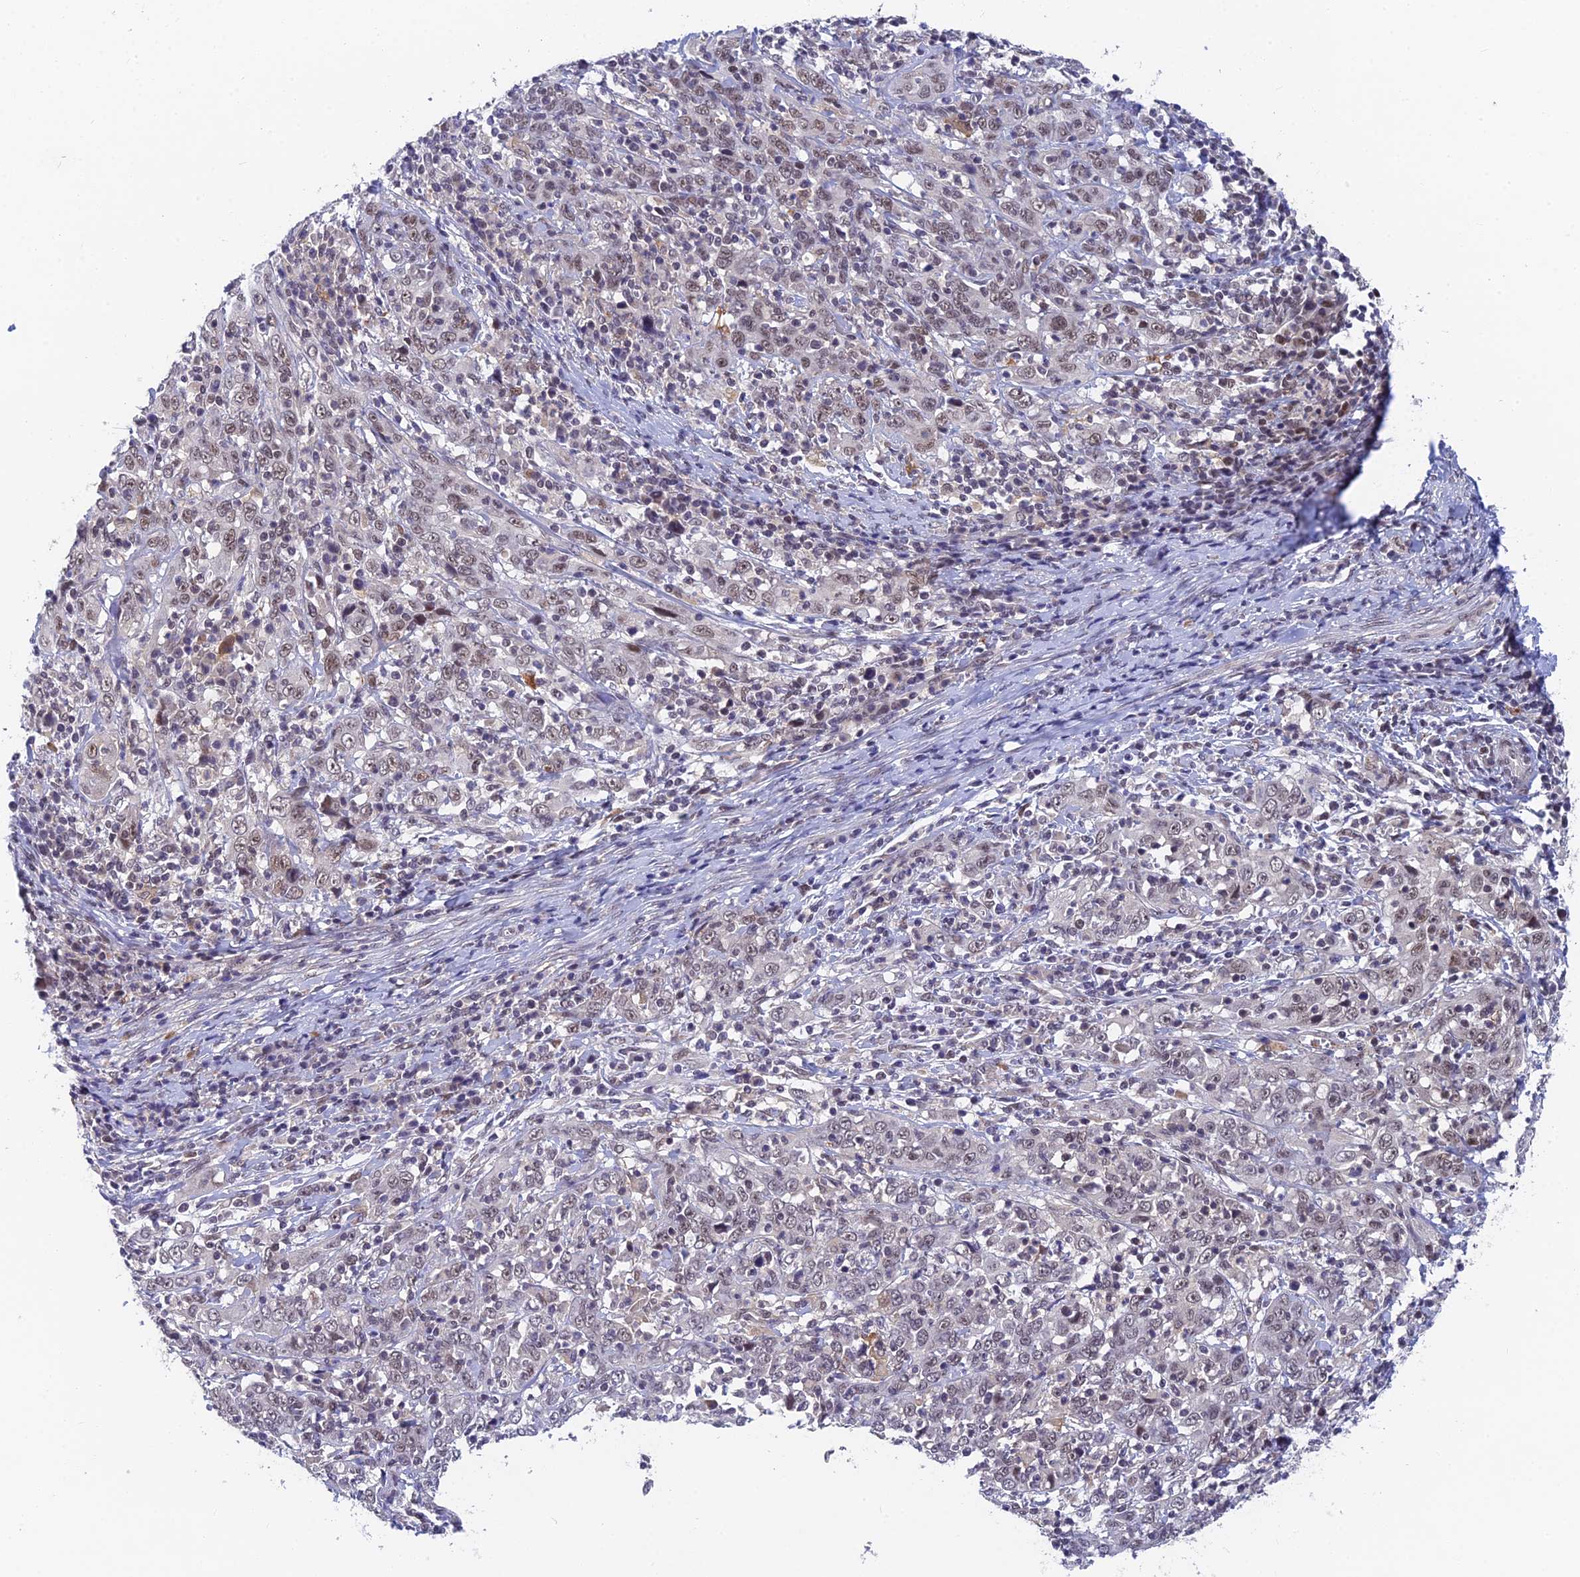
{"staining": {"intensity": "moderate", "quantity": "<25%", "location": "nuclear"}, "tissue": "cervical cancer", "cell_type": "Tumor cells", "image_type": "cancer", "snomed": [{"axis": "morphology", "description": "Squamous cell carcinoma, NOS"}, {"axis": "topography", "description": "Cervix"}], "caption": "Approximately <25% of tumor cells in cervical cancer display moderate nuclear protein staining as visualized by brown immunohistochemical staining.", "gene": "NSMCE1", "patient": {"sex": "female", "age": 46}}